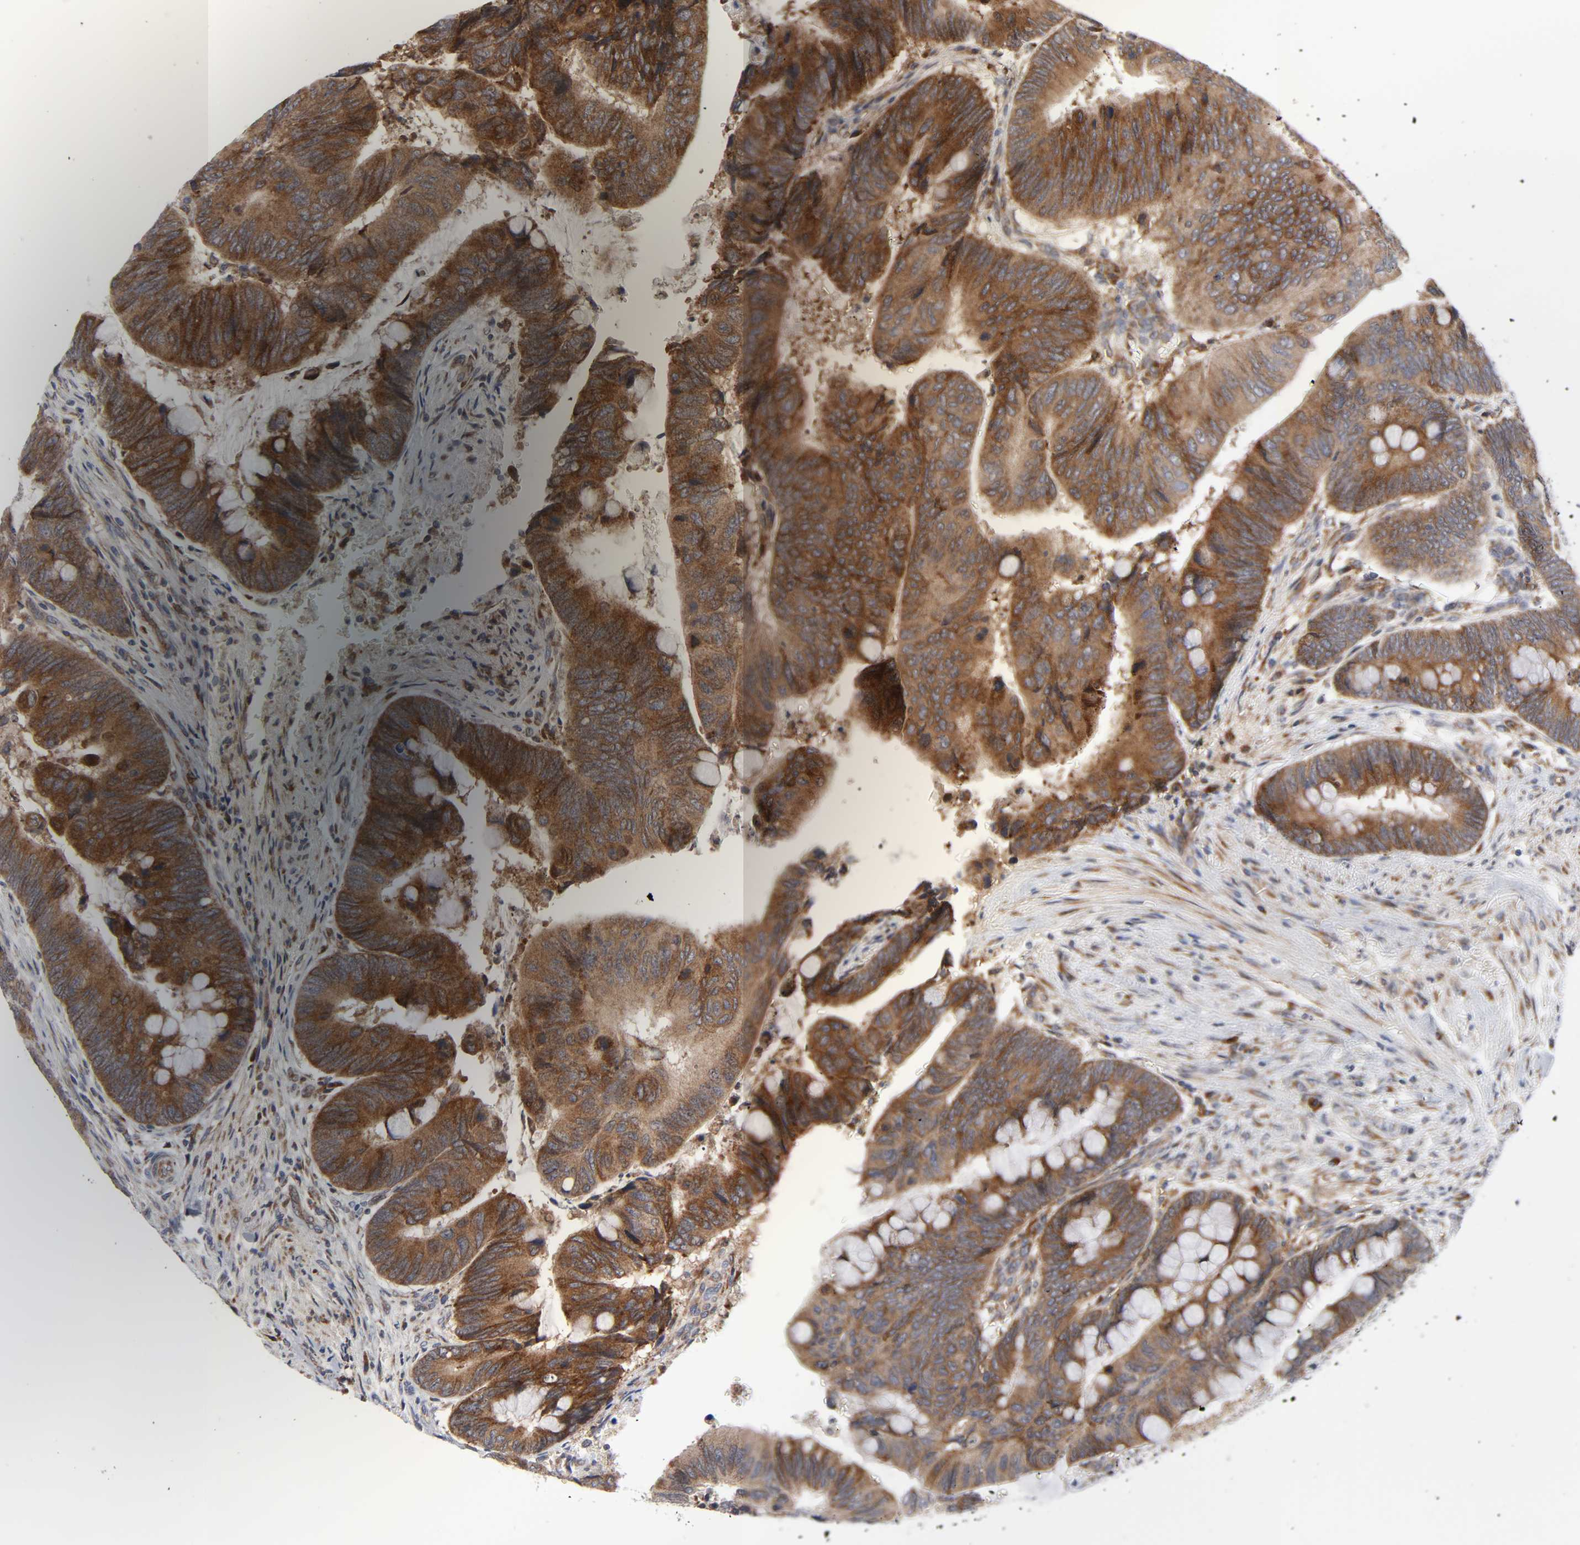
{"staining": {"intensity": "moderate", "quantity": ">75%", "location": "cytoplasmic/membranous"}, "tissue": "colorectal cancer", "cell_type": "Tumor cells", "image_type": "cancer", "snomed": [{"axis": "morphology", "description": "Normal tissue, NOS"}, {"axis": "morphology", "description": "Adenocarcinoma, NOS"}, {"axis": "topography", "description": "Rectum"}], "caption": "An immunohistochemistry micrograph of tumor tissue is shown. Protein staining in brown highlights moderate cytoplasmic/membranous positivity in adenocarcinoma (colorectal) within tumor cells.", "gene": "BAX", "patient": {"sex": "male", "age": 92}}